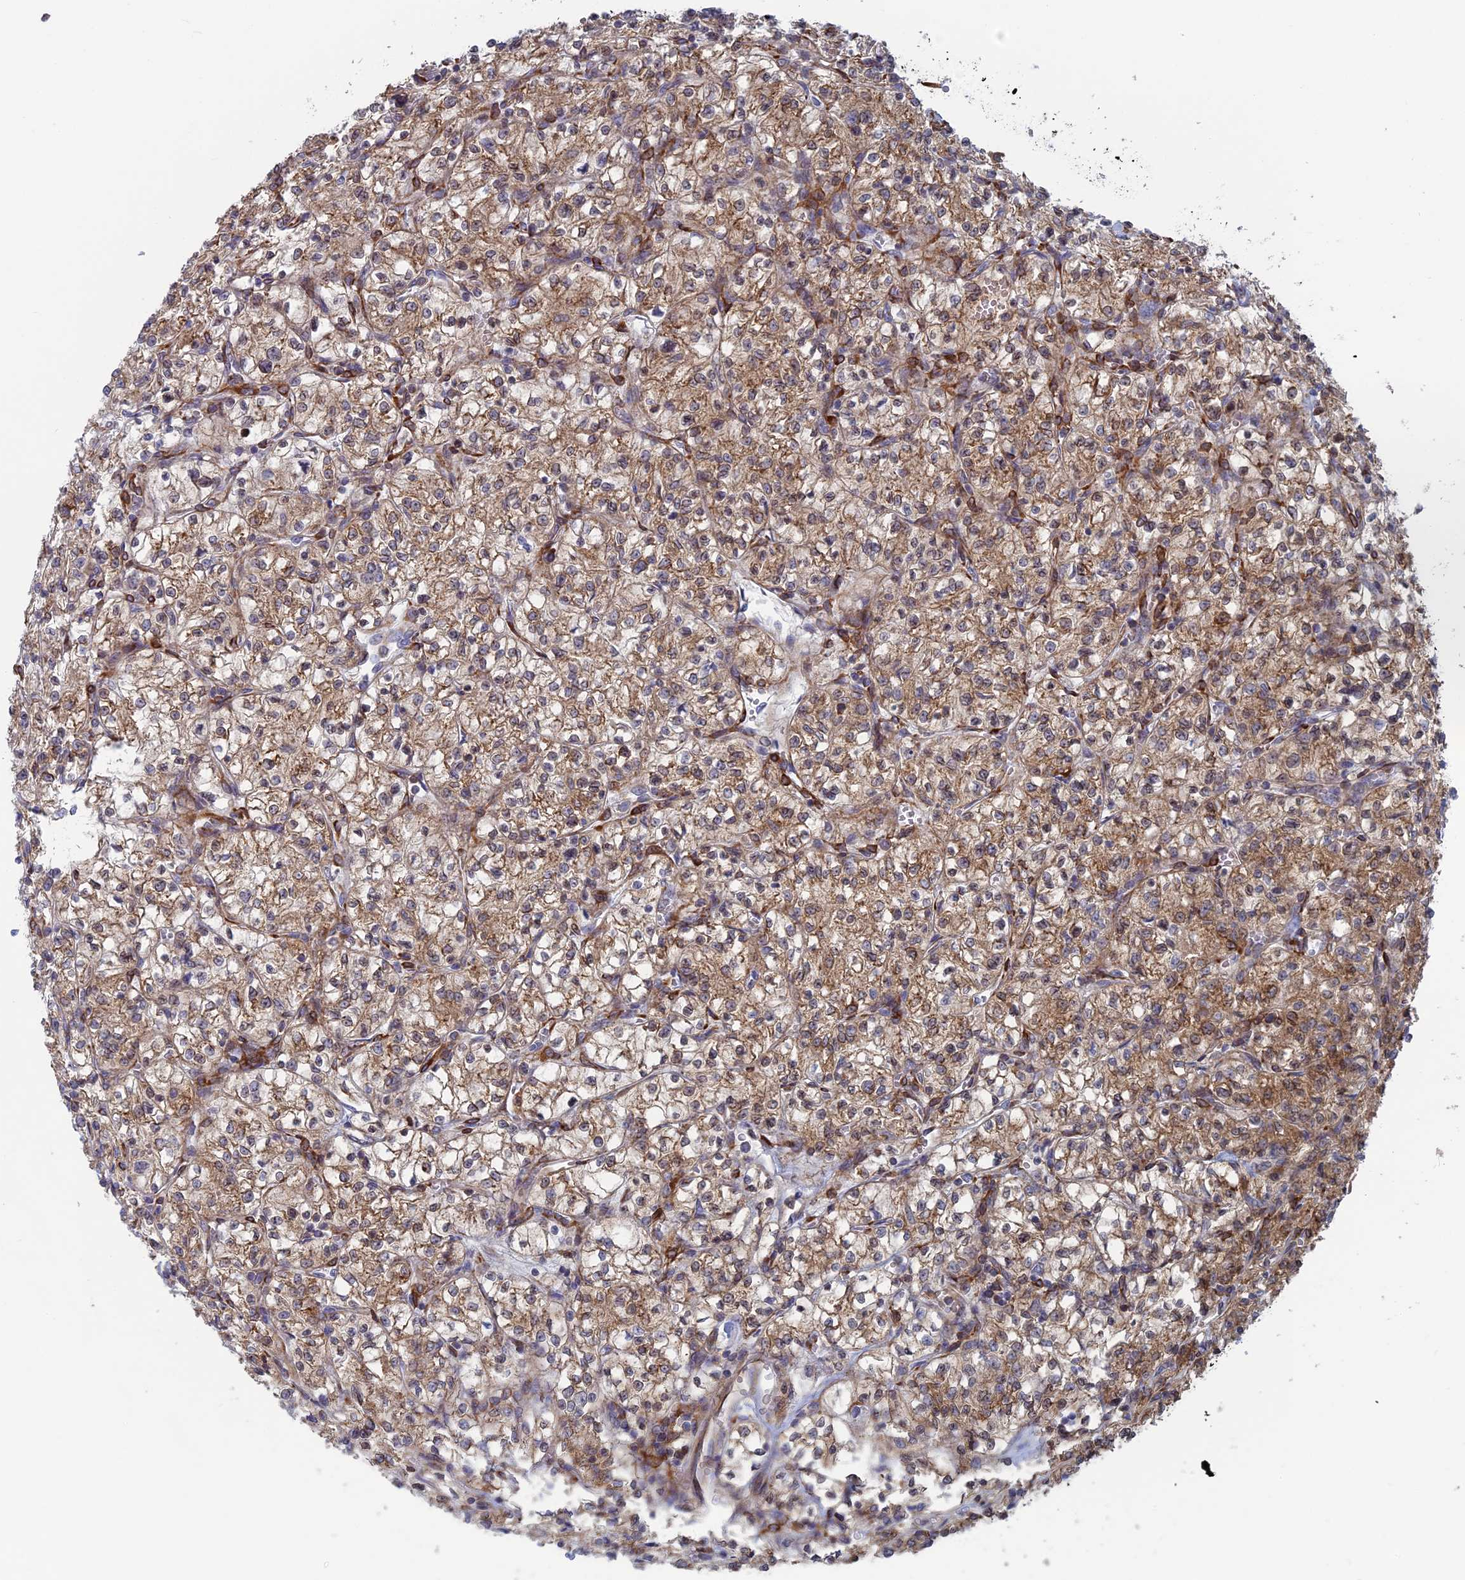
{"staining": {"intensity": "moderate", "quantity": ">75%", "location": "cytoplasmic/membranous"}, "tissue": "renal cancer", "cell_type": "Tumor cells", "image_type": "cancer", "snomed": [{"axis": "morphology", "description": "Adenocarcinoma, NOS"}, {"axis": "topography", "description": "Kidney"}], "caption": "Immunohistochemistry (DAB) staining of renal adenocarcinoma reveals moderate cytoplasmic/membranous protein positivity in approximately >75% of tumor cells.", "gene": "TBC1D30", "patient": {"sex": "female", "age": 64}}